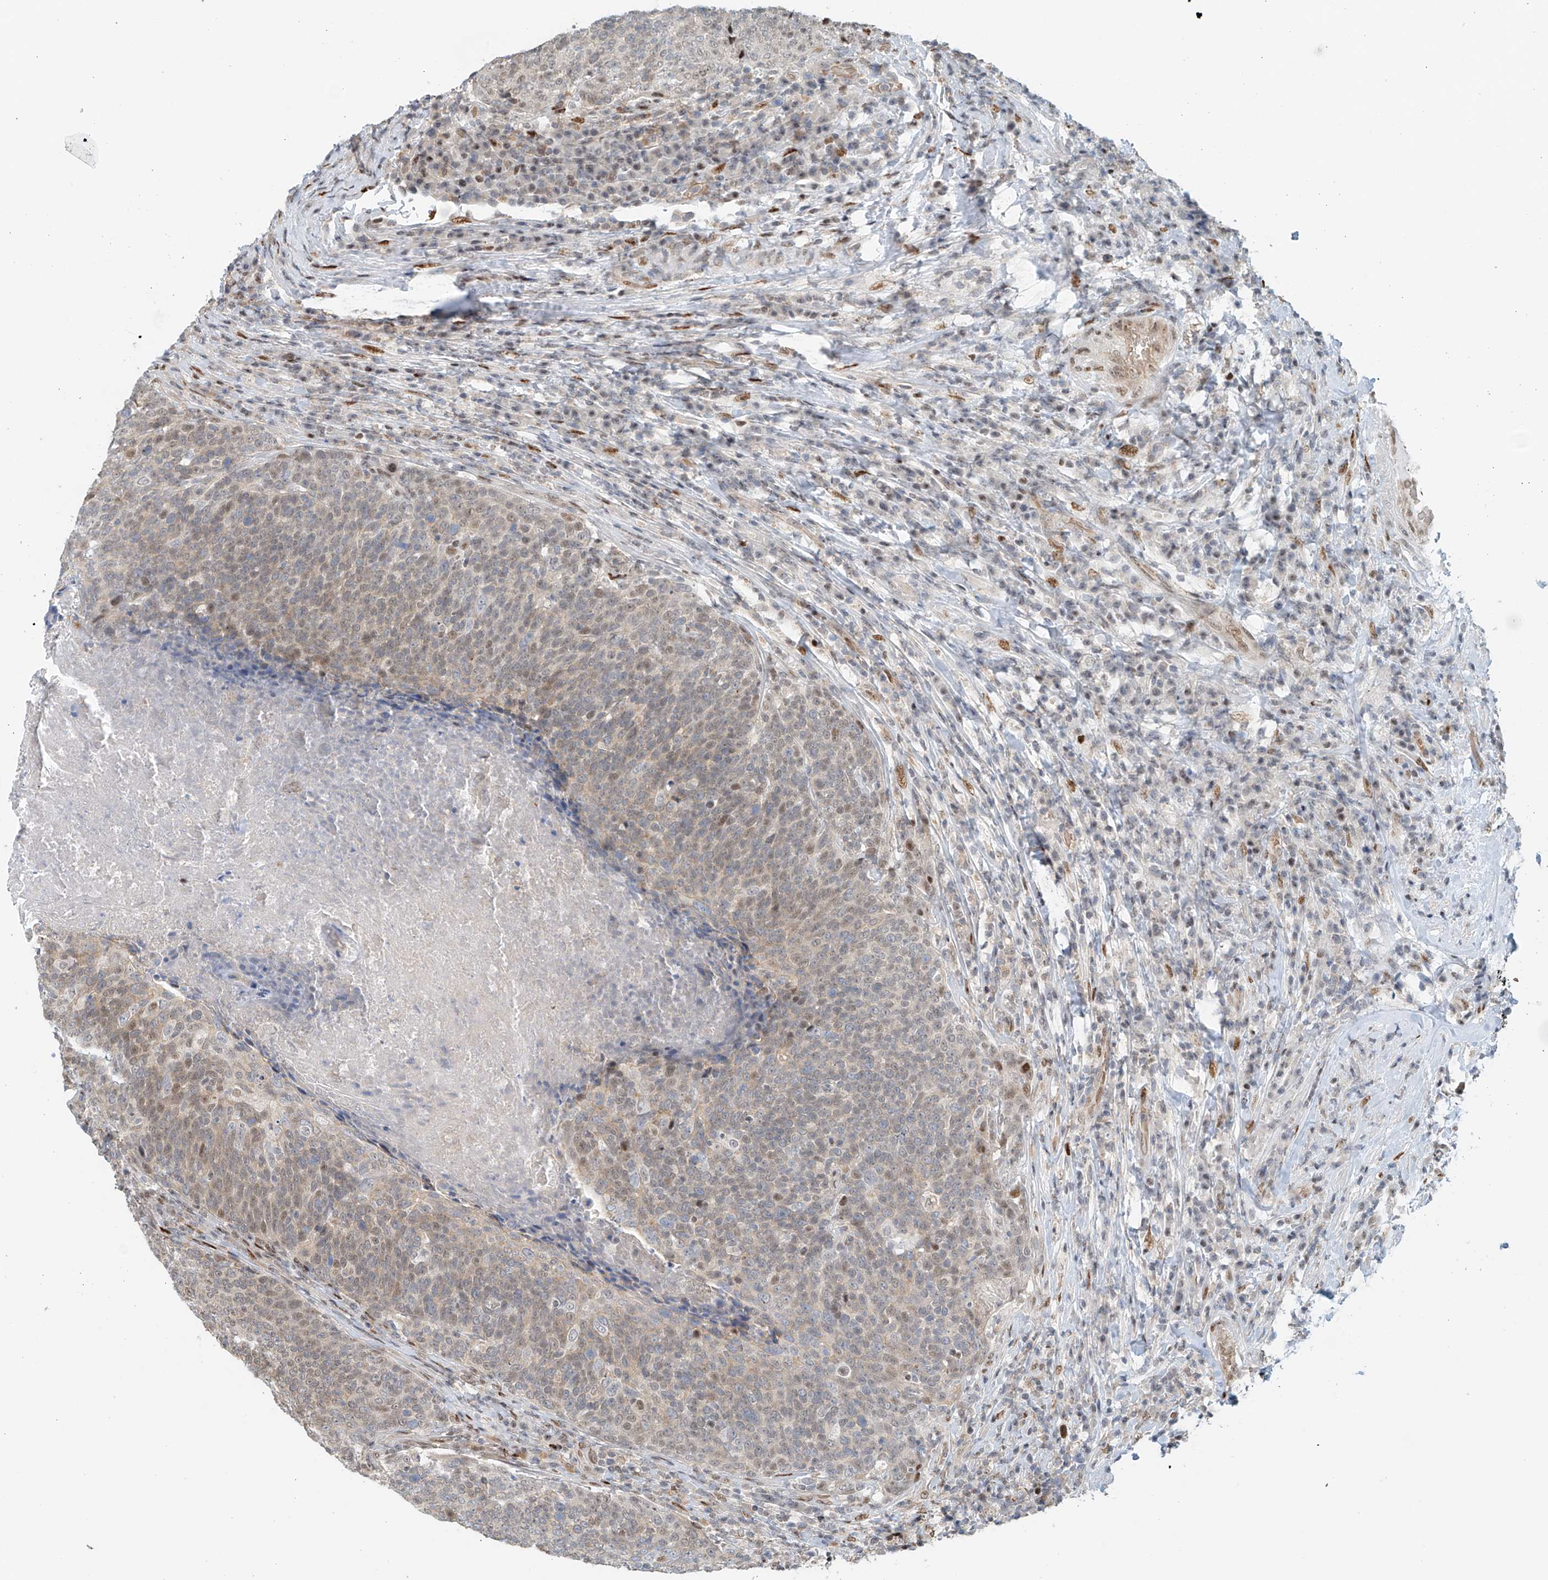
{"staining": {"intensity": "weak", "quantity": "25%-75%", "location": "cytoplasmic/membranous,nuclear"}, "tissue": "head and neck cancer", "cell_type": "Tumor cells", "image_type": "cancer", "snomed": [{"axis": "morphology", "description": "Squamous cell carcinoma, NOS"}, {"axis": "morphology", "description": "Squamous cell carcinoma, metastatic, NOS"}, {"axis": "topography", "description": "Lymph node"}, {"axis": "topography", "description": "Head-Neck"}], "caption": "This image displays immunohistochemistry (IHC) staining of head and neck cancer, with low weak cytoplasmic/membranous and nuclear expression in about 25%-75% of tumor cells.", "gene": "ZNF514", "patient": {"sex": "male", "age": 62}}